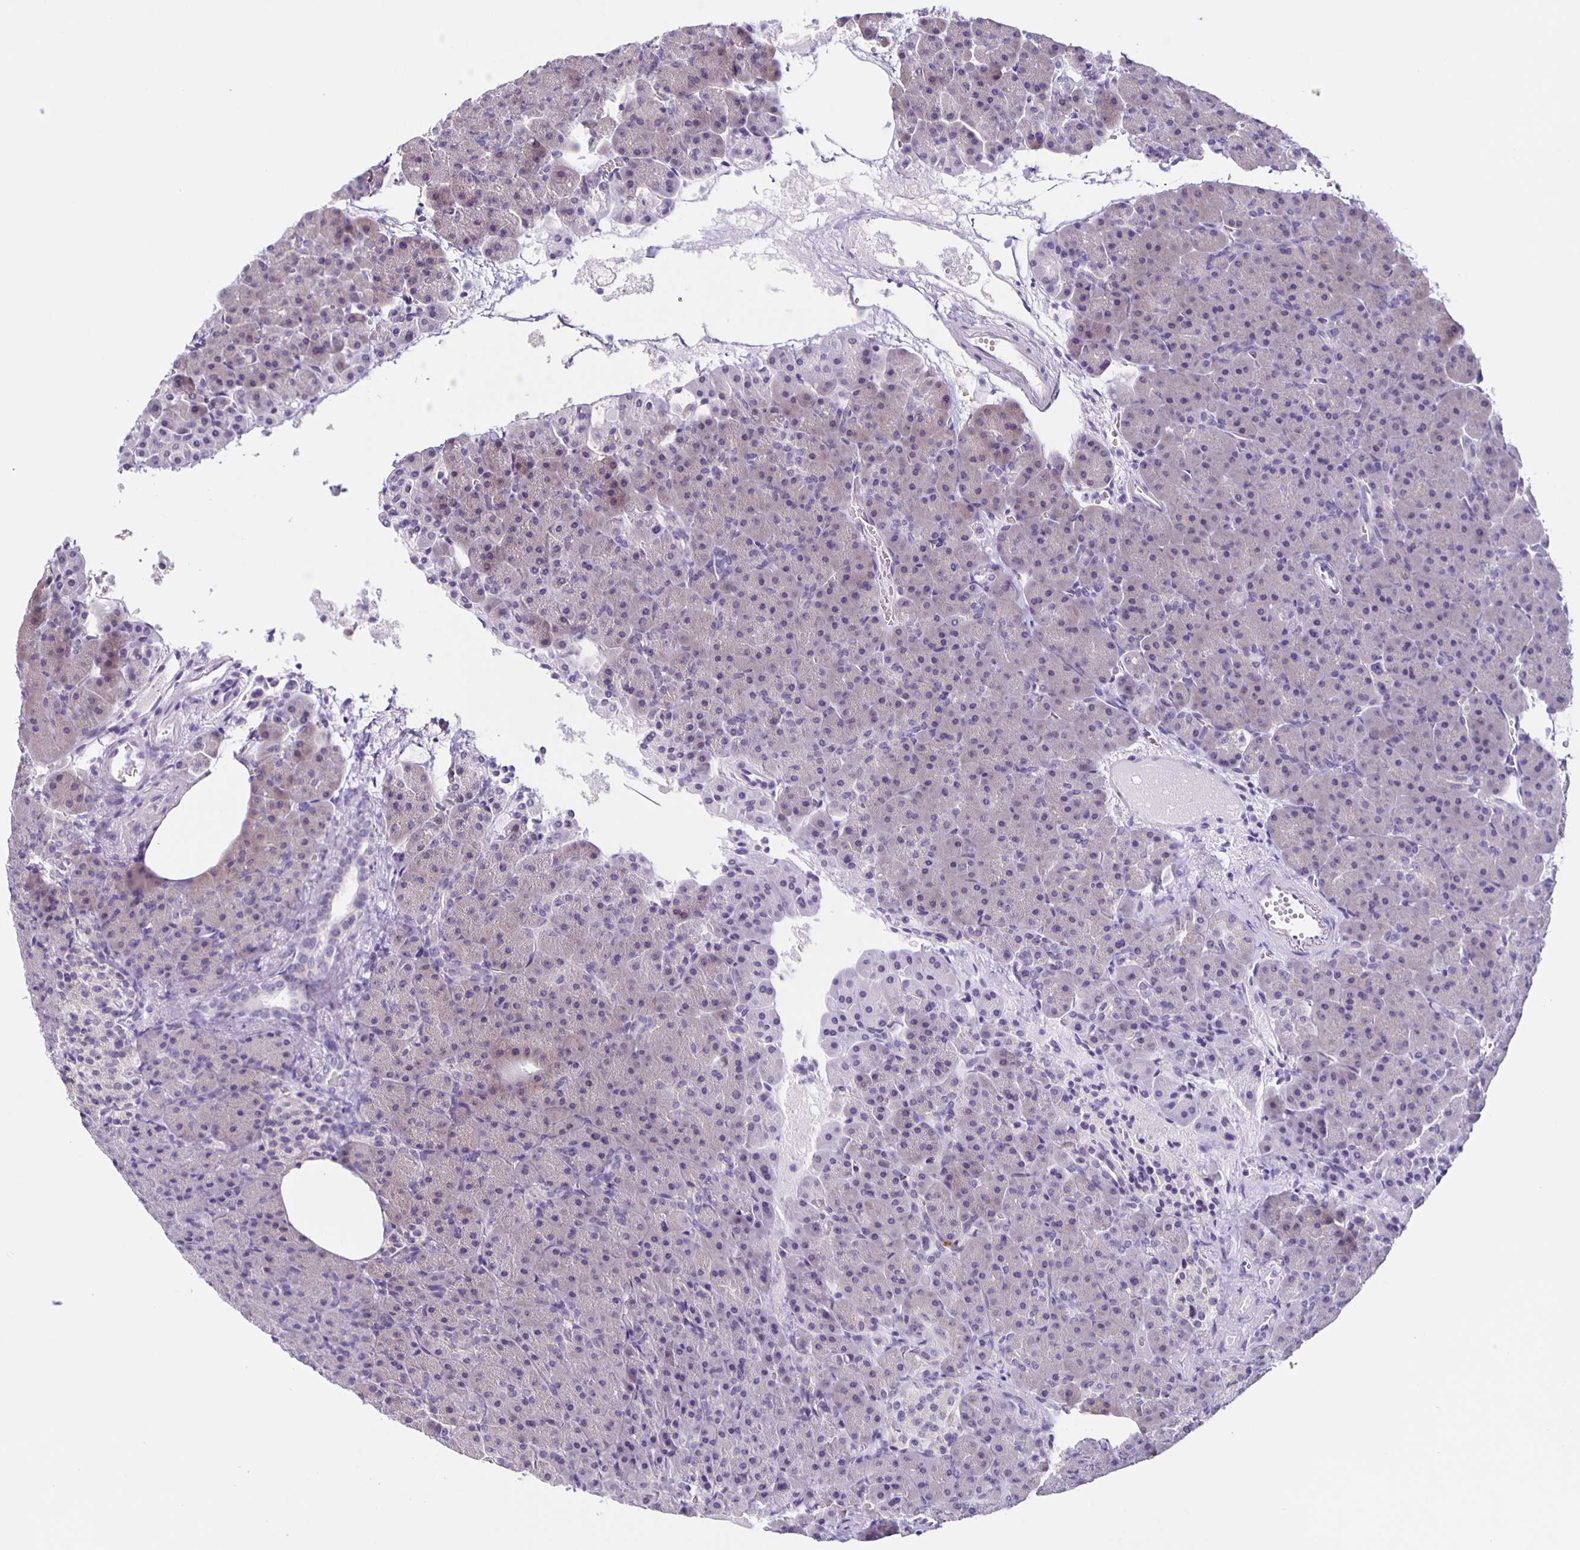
{"staining": {"intensity": "negative", "quantity": "none", "location": "none"}, "tissue": "pancreas", "cell_type": "Exocrine glandular cells", "image_type": "normal", "snomed": [{"axis": "morphology", "description": "Normal tissue, NOS"}, {"axis": "topography", "description": "Pancreas"}], "caption": "This is an IHC histopathology image of normal human pancreas. There is no positivity in exocrine glandular cells.", "gene": "SLC12A3", "patient": {"sex": "female", "age": 74}}